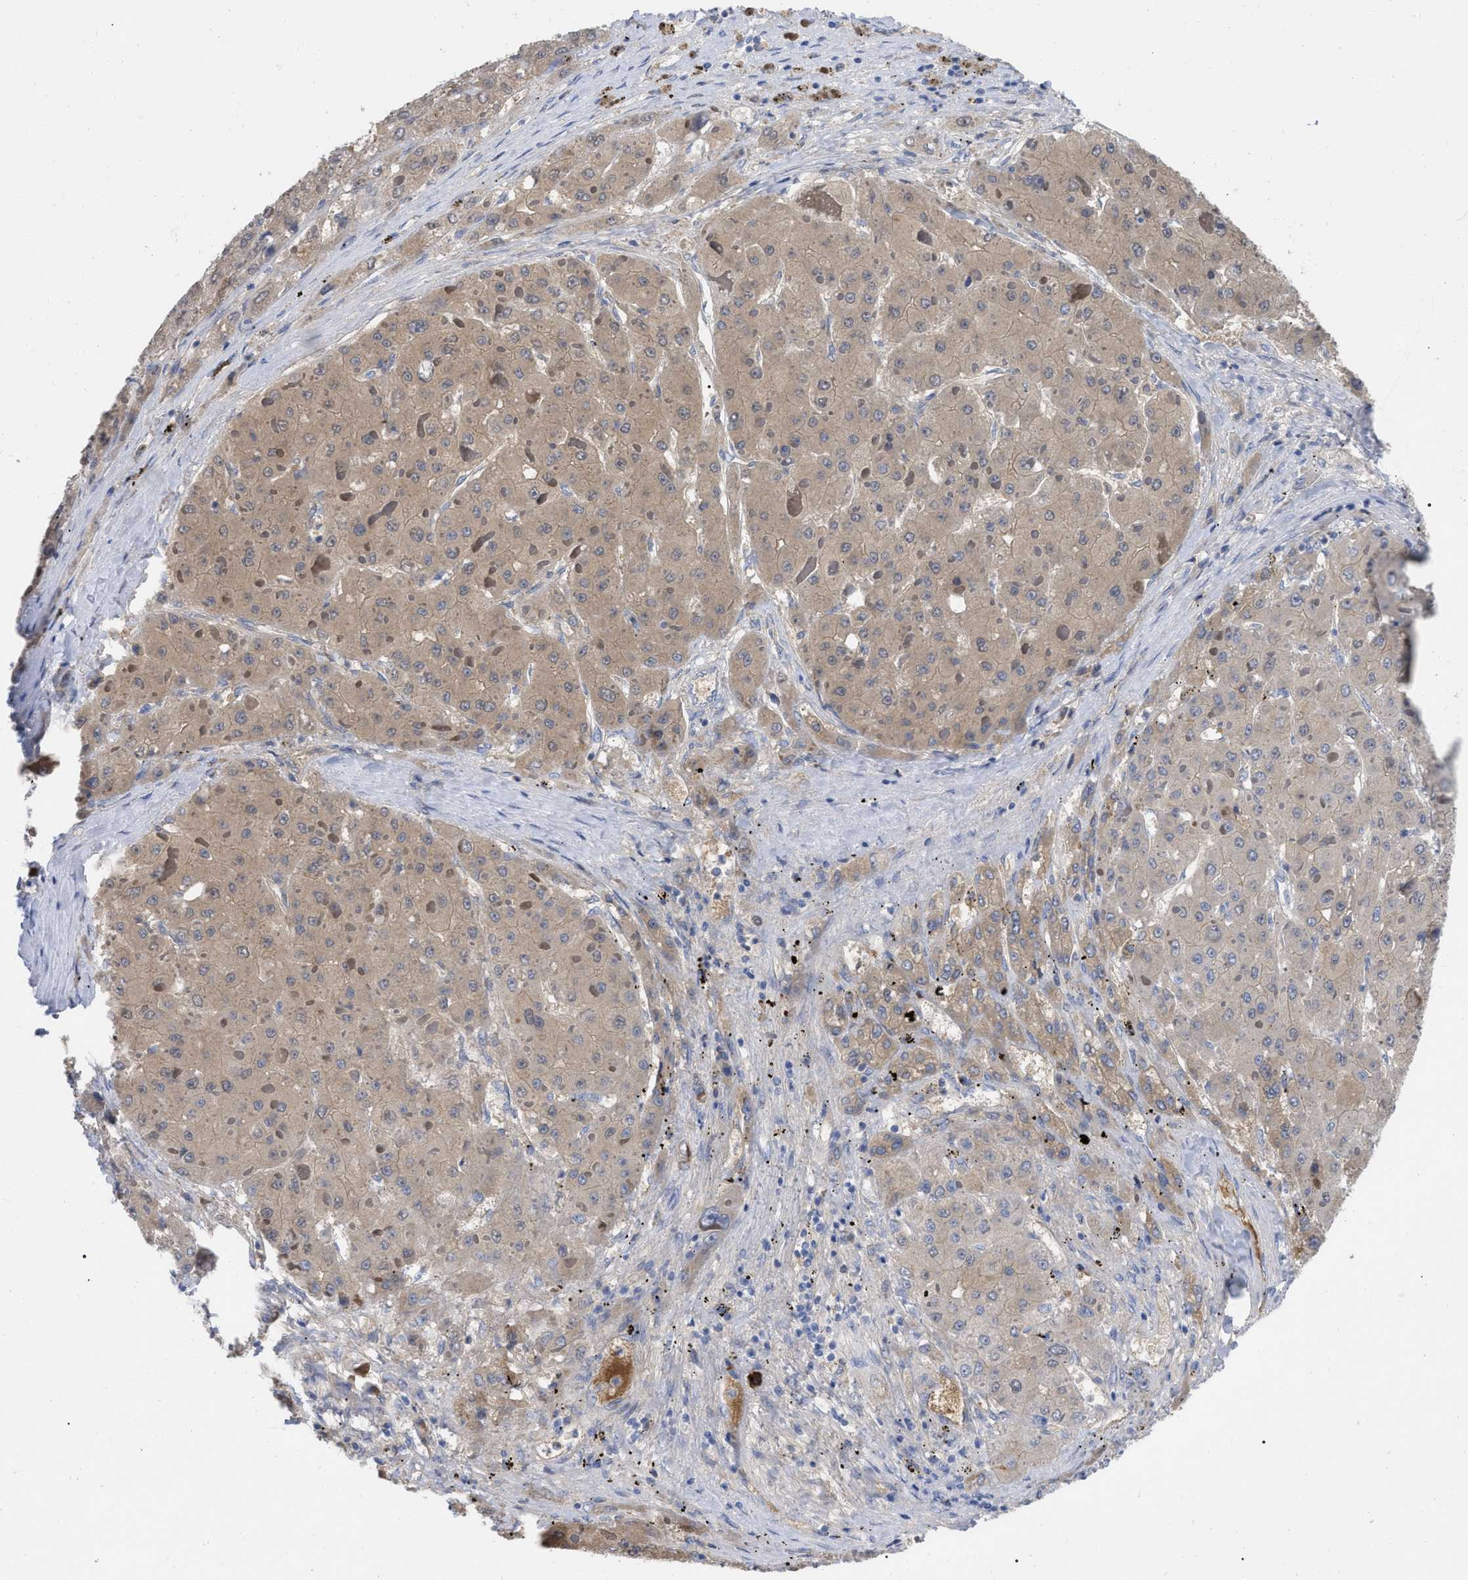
{"staining": {"intensity": "weak", "quantity": ">75%", "location": "cytoplasmic/membranous"}, "tissue": "liver cancer", "cell_type": "Tumor cells", "image_type": "cancer", "snomed": [{"axis": "morphology", "description": "Carcinoma, Hepatocellular, NOS"}, {"axis": "topography", "description": "Liver"}], "caption": "This image demonstrates IHC staining of liver cancer, with low weak cytoplasmic/membranous positivity in approximately >75% of tumor cells.", "gene": "IGHV5-51", "patient": {"sex": "female", "age": 73}}